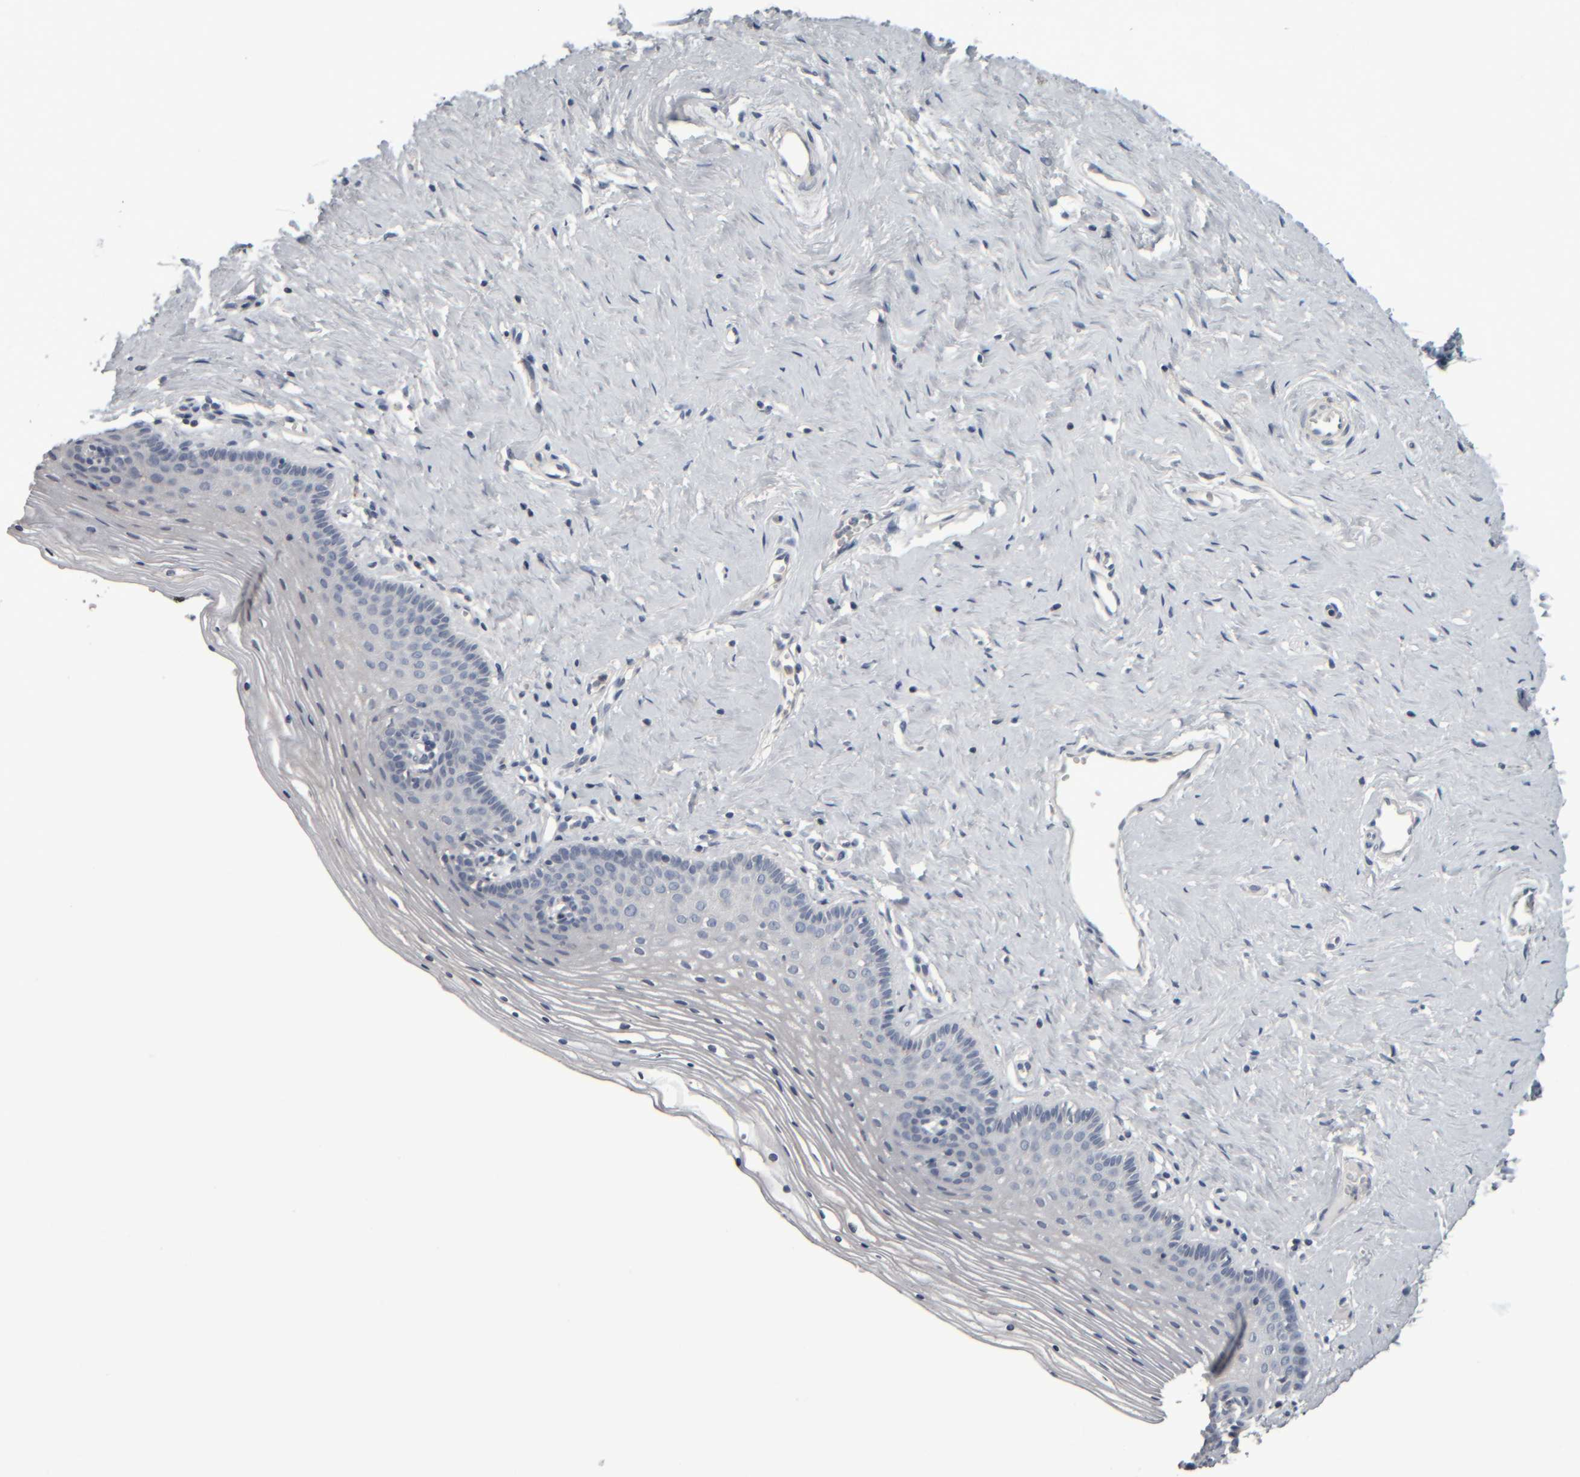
{"staining": {"intensity": "negative", "quantity": "none", "location": "none"}, "tissue": "vagina", "cell_type": "Squamous epithelial cells", "image_type": "normal", "snomed": [{"axis": "morphology", "description": "Normal tissue, NOS"}, {"axis": "topography", "description": "Vagina"}], "caption": "A high-resolution image shows immunohistochemistry (IHC) staining of unremarkable vagina, which shows no significant staining in squamous epithelial cells.", "gene": "CAVIN4", "patient": {"sex": "female", "age": 32}}